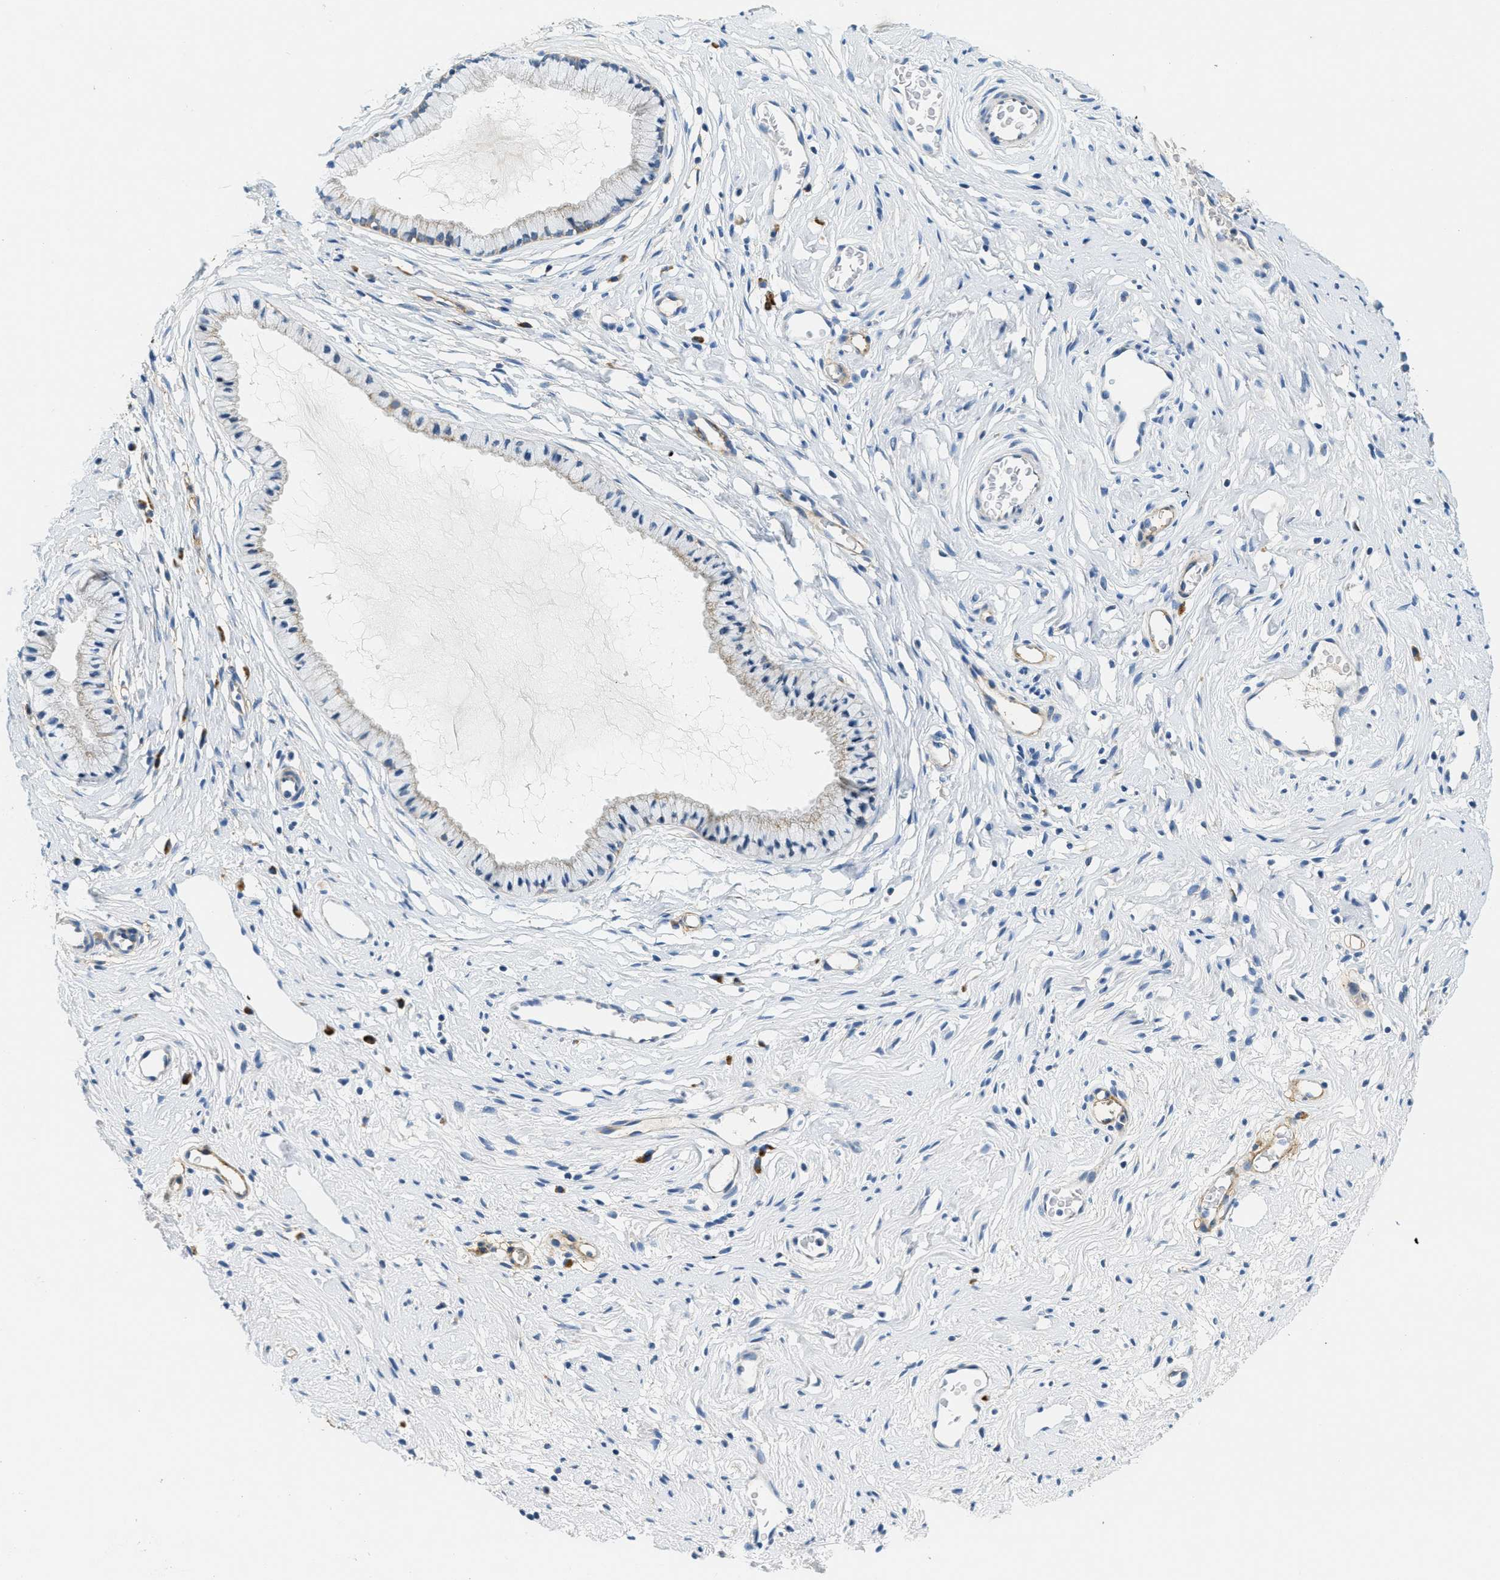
{"staining": {"intensity": "weak", "quantity": "<25%", "location": "cytoplasmic/membranous"}, "tissue": "cervix", "cell_type": "Glandular cells", "image_type": "normal", "snomed": [{"axis": "morphology", "description": "Normal tissue, NOS"}, {"axis": "topography", "description": "Cervix"}], "caption": "Glandular cells are negative for protein expression in unremarkable human cervix. Brightfield microscopy of immunohistochemistry stained with DAB (brown) and hematoxylin (blue), captured at high magnification.", "gene": "CA4", "patient": {"sex": "female", "age": 77}}